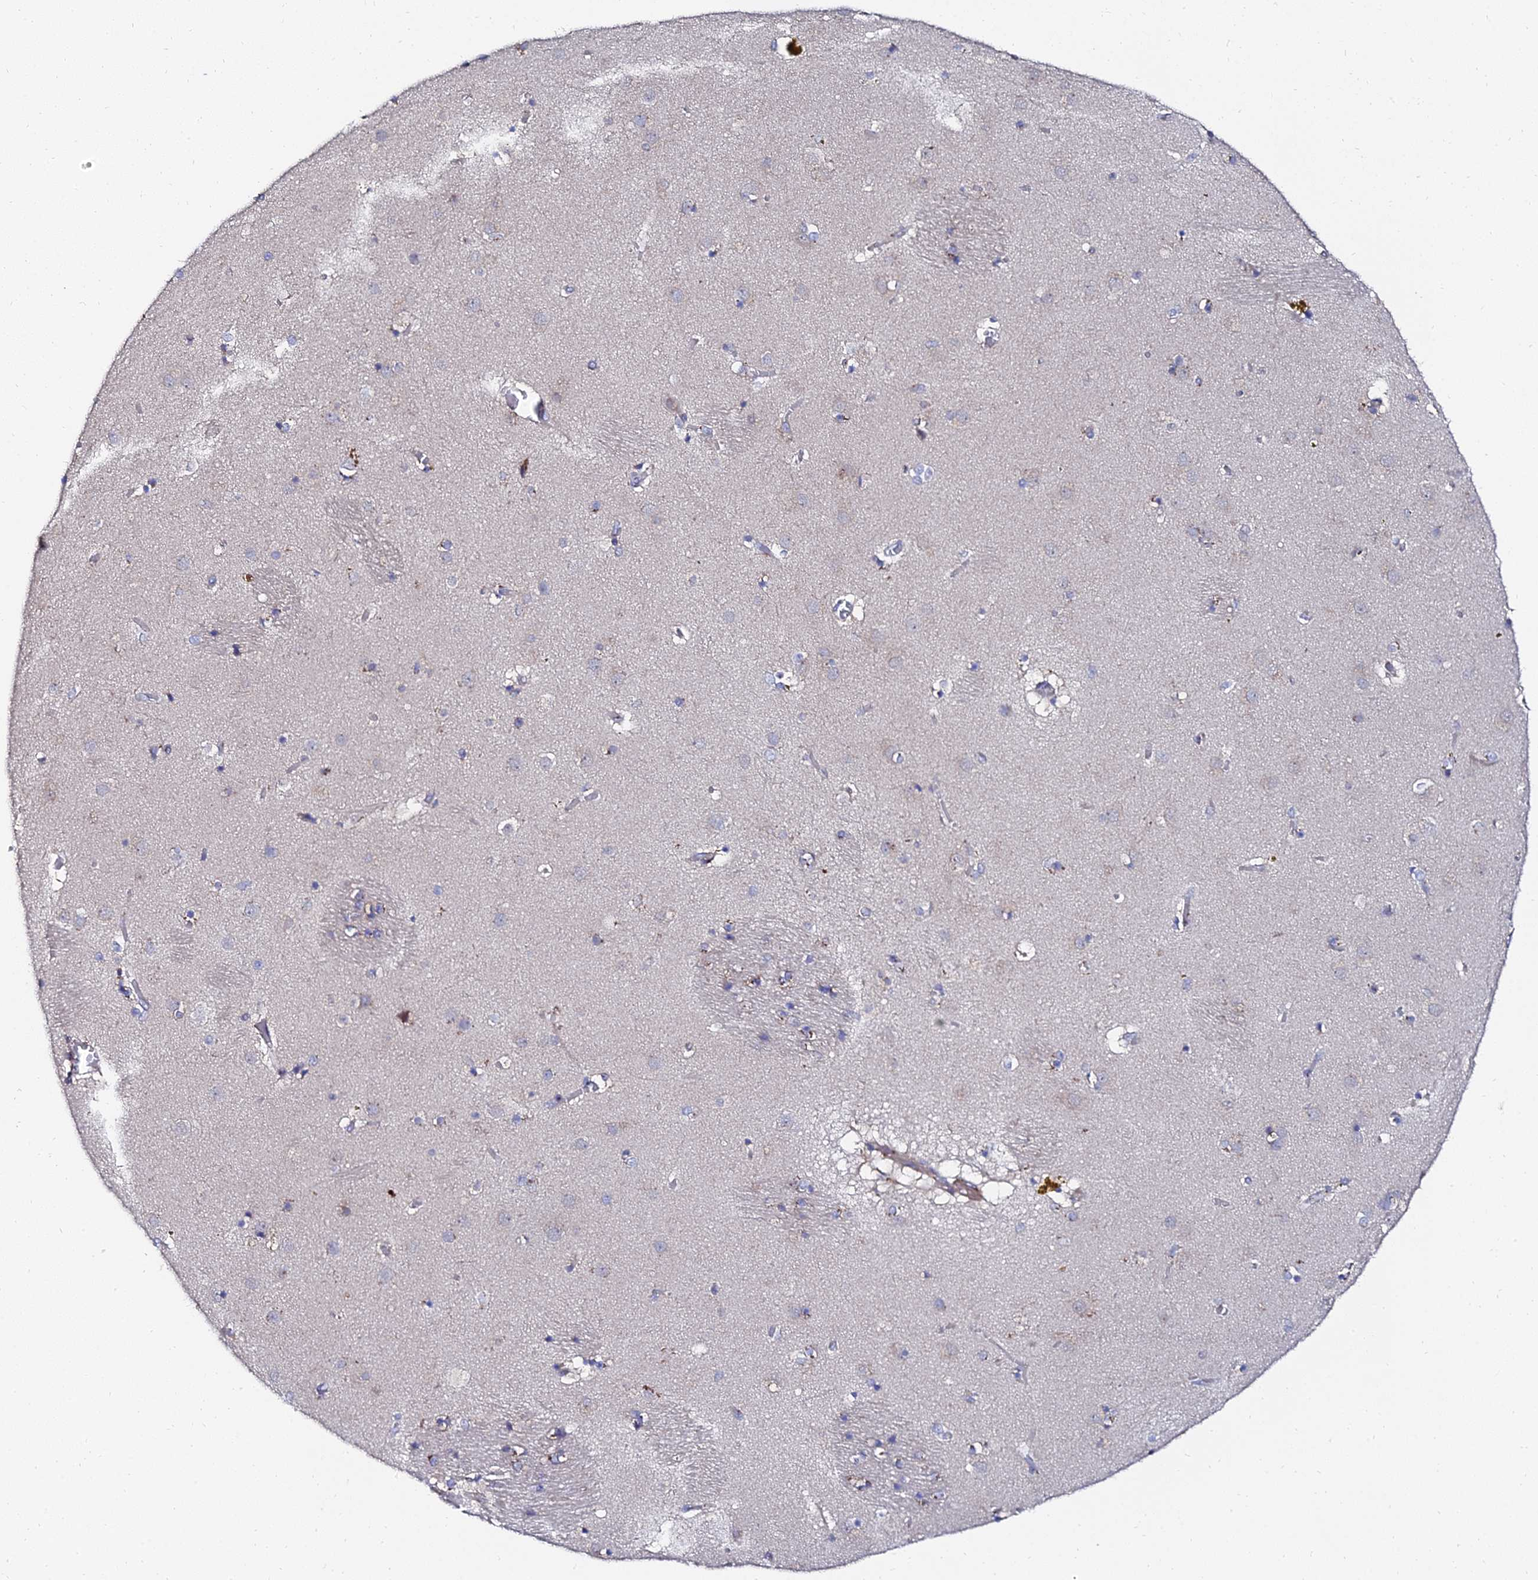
{"staining": {"intensity": "negative", "quantity": "none", "location": "none"}, "tissue": "caudate", "cell_type": "Glial cells", "image_type": "normal", "snomed": [{"axis": "morphology", "description": "Normal tissue, NOS"}, {"axis": "topography", "description": "Lateral ventricle wall"}], "caption": "Immunohistochemical staining of benign caudate demonstrates no significant staining in glial cells.", "gene": "BORCS8", "patient": {"sex": "male", "age": 70}}